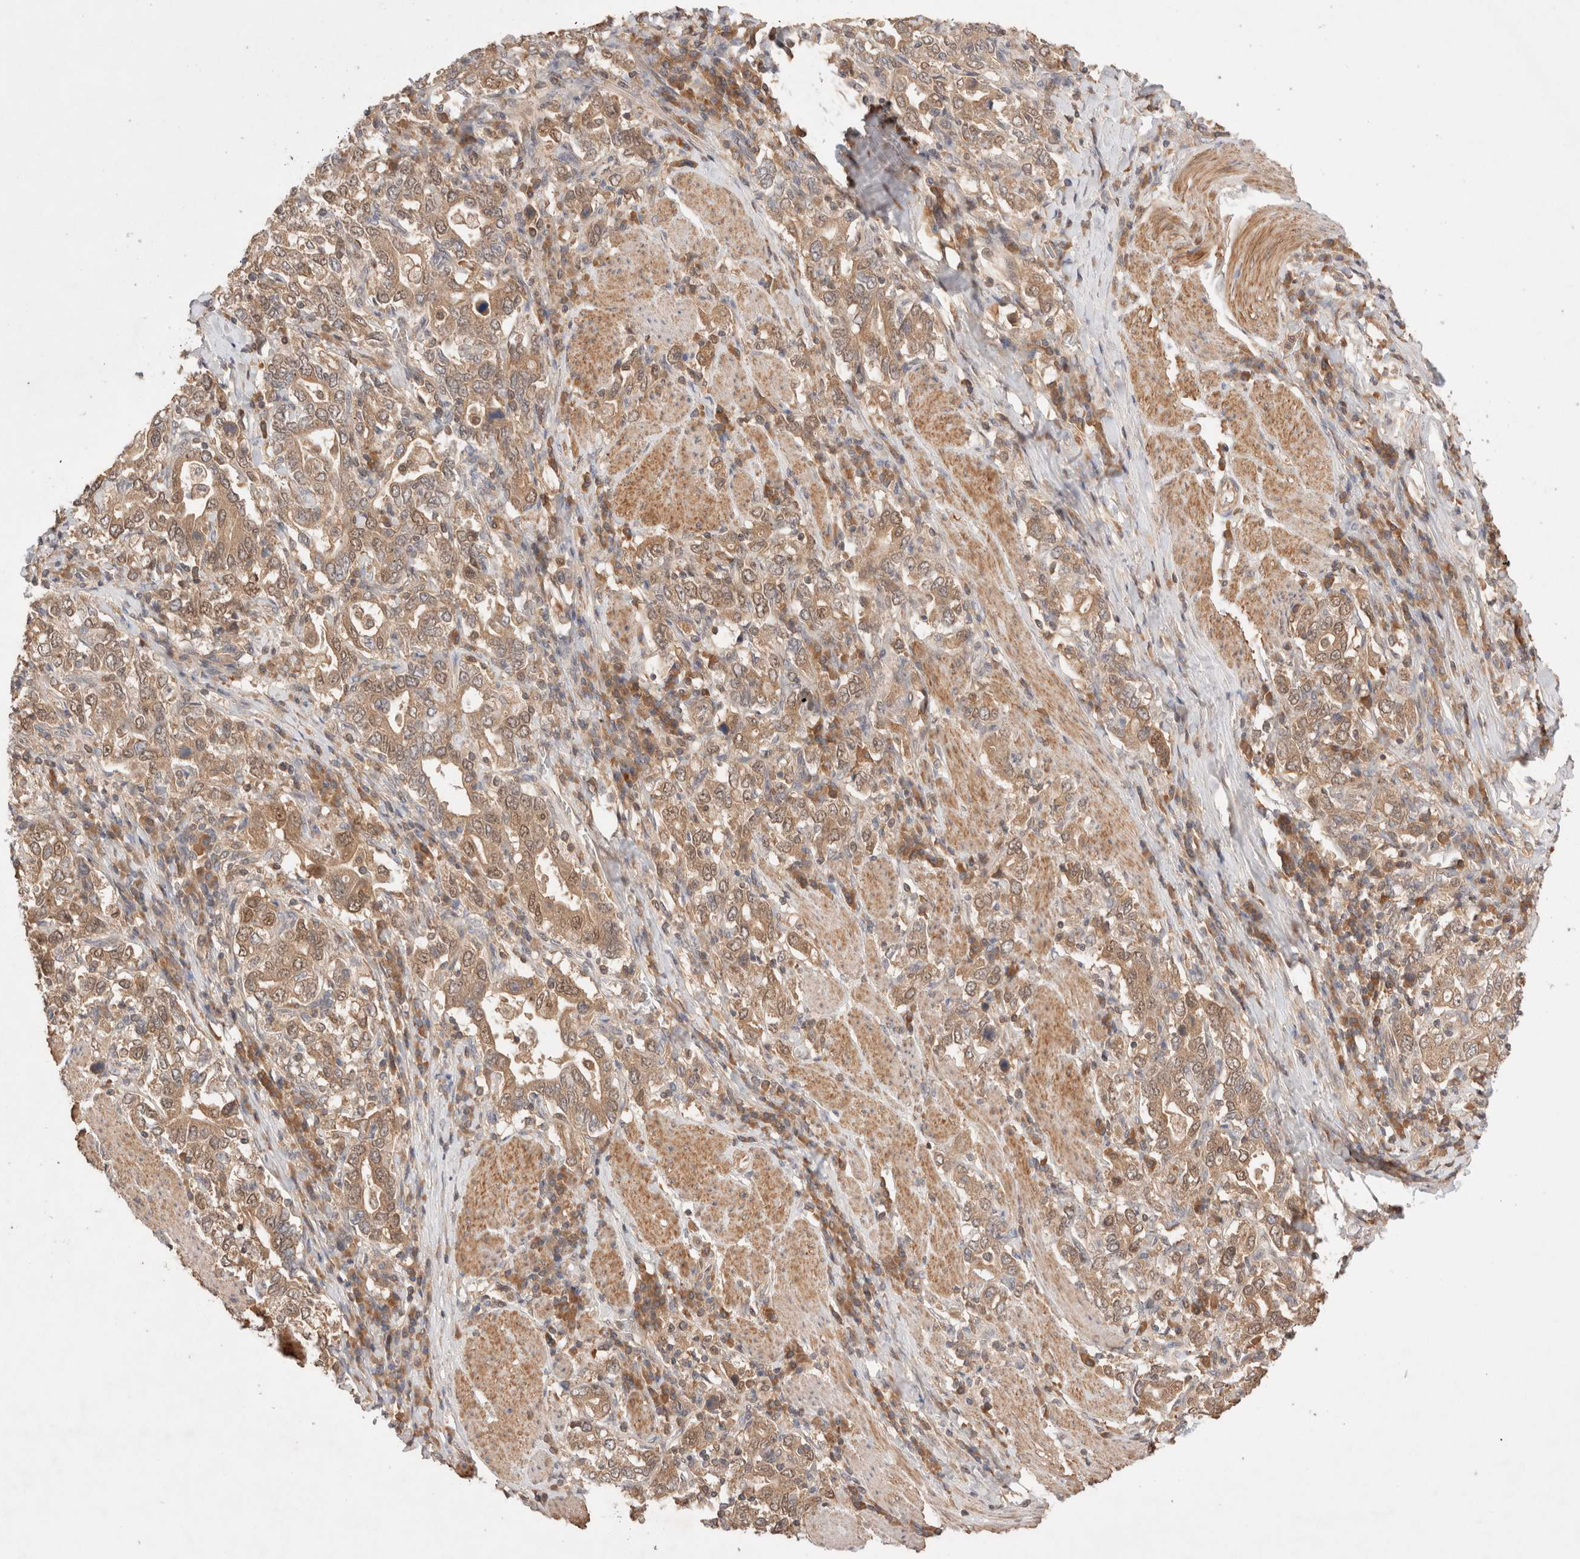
{"staining": {"intensity": "weak", "quantity": ">75%", "location": "cytoplasmic/membranous,nuclear"}, "tissue": "stomach cancer", "cell_type": "Tumor cells", "image_type": "cancer", "snomed": [{"axis": "morphology", "description": "Adenocarcinoma, NOS"}, {"axis": "topography", "description": "Stomach, upper"}], "caption": "Immunohistochemical staining of stomach cancer (adenocarcinoma) exhibits weak cytoplasmic/membranous and nuclear protein expression in about >75% of tumor cells.", "gene": "CARNMT1", "patient": {"sex": "male", "age": 62}}